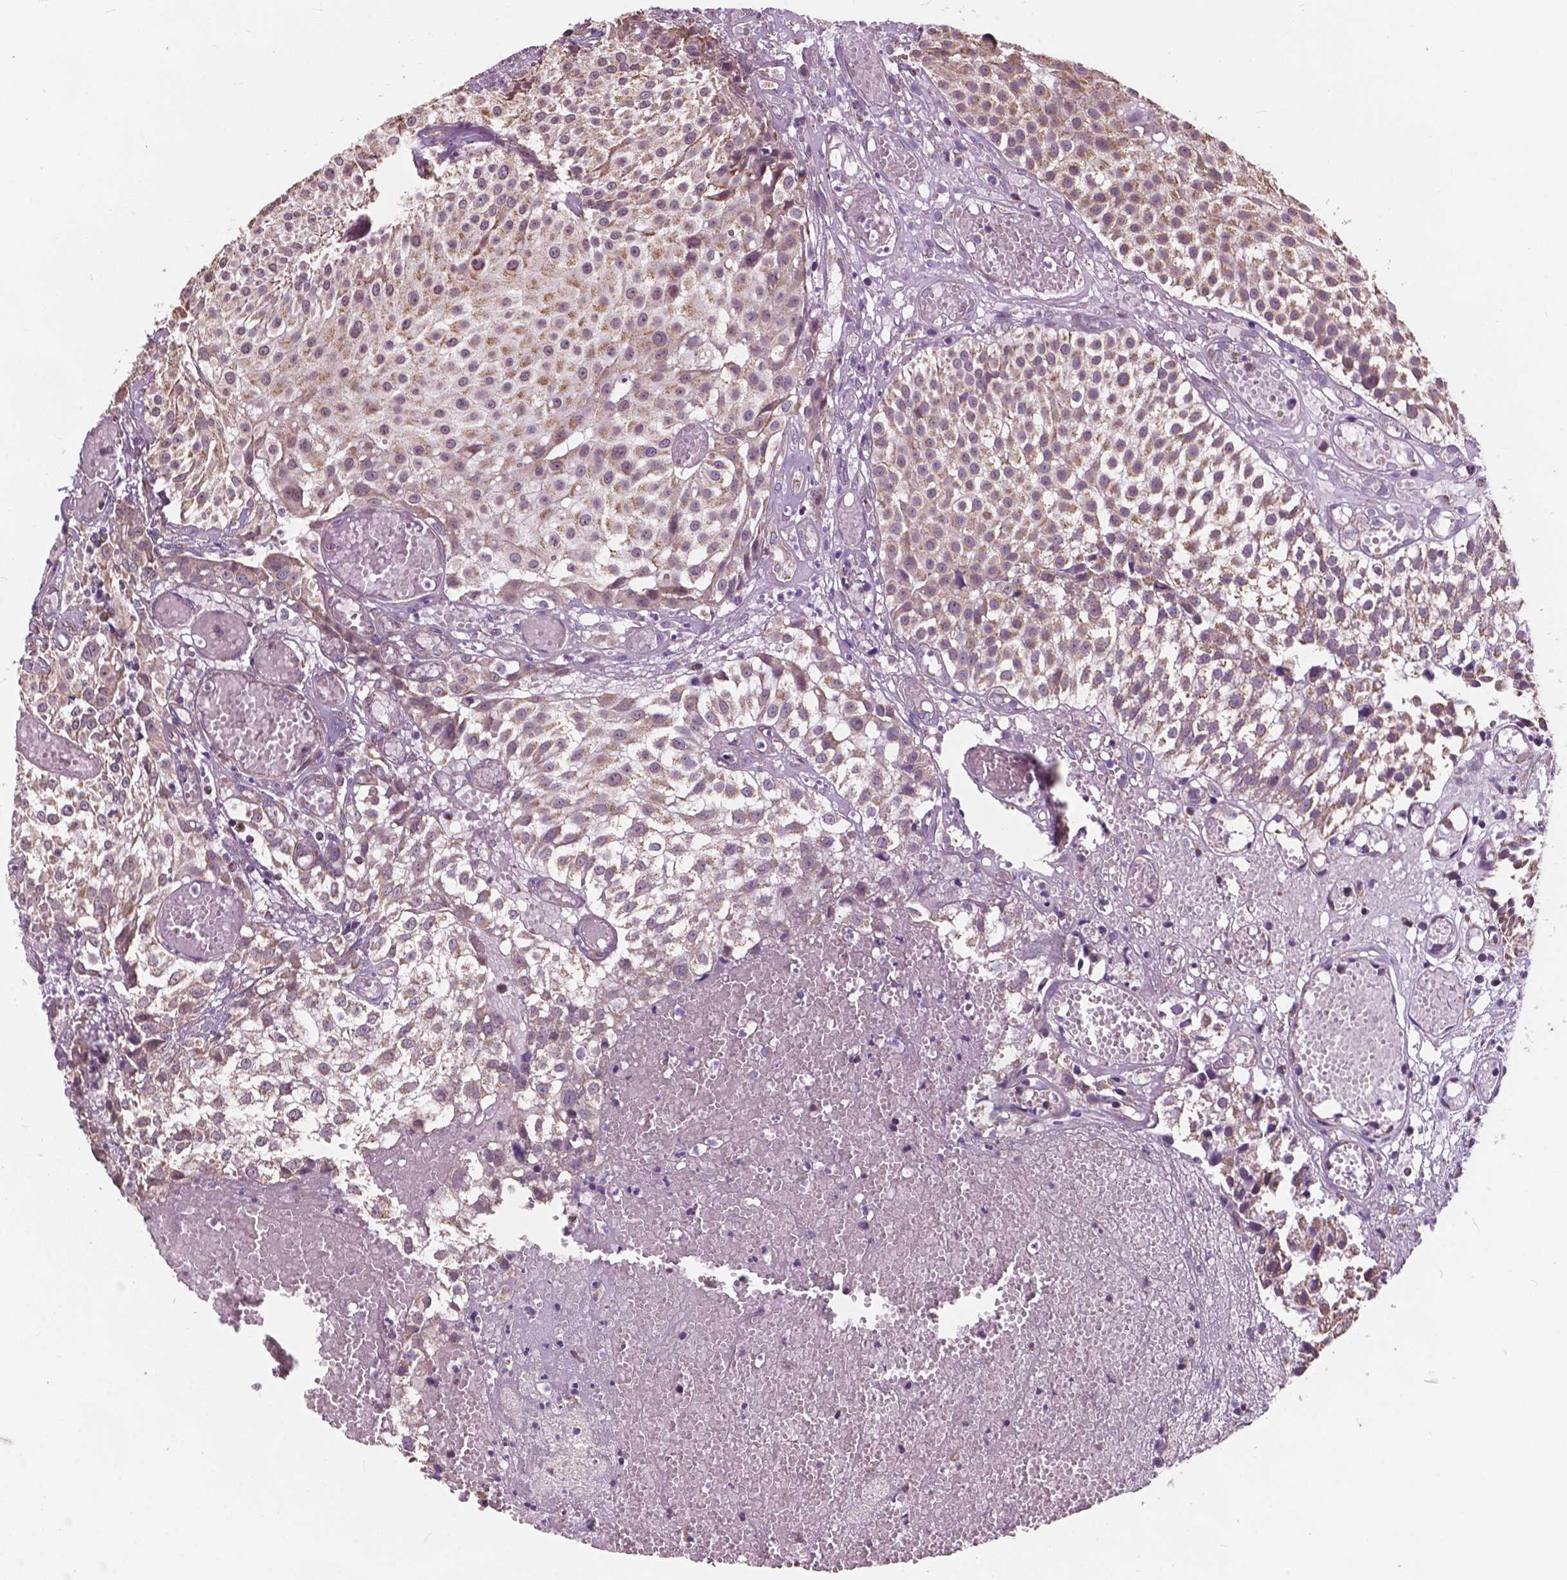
{"staining": {"intensity": "weak", "quantity": ">75%", "location": "cytoplasmic/membranous"}, "tissue": "urothelial cancer", "cell_type": "Tumor cells", "image_type": "cancer", "snomed": [{"axis": "morphology", "description": "Urothelial carcinoma, Low grade"}, {"axis": "topography", "description": "Urinary bladder"}], "caption": "Brown immunohistochemical staining in urothelial cancer displays weak cytoplasmic/membranous expression in approximately >75% of tumor cells.", "gene": "SCOC", "patient": {"sex": "male", "age": 79}}